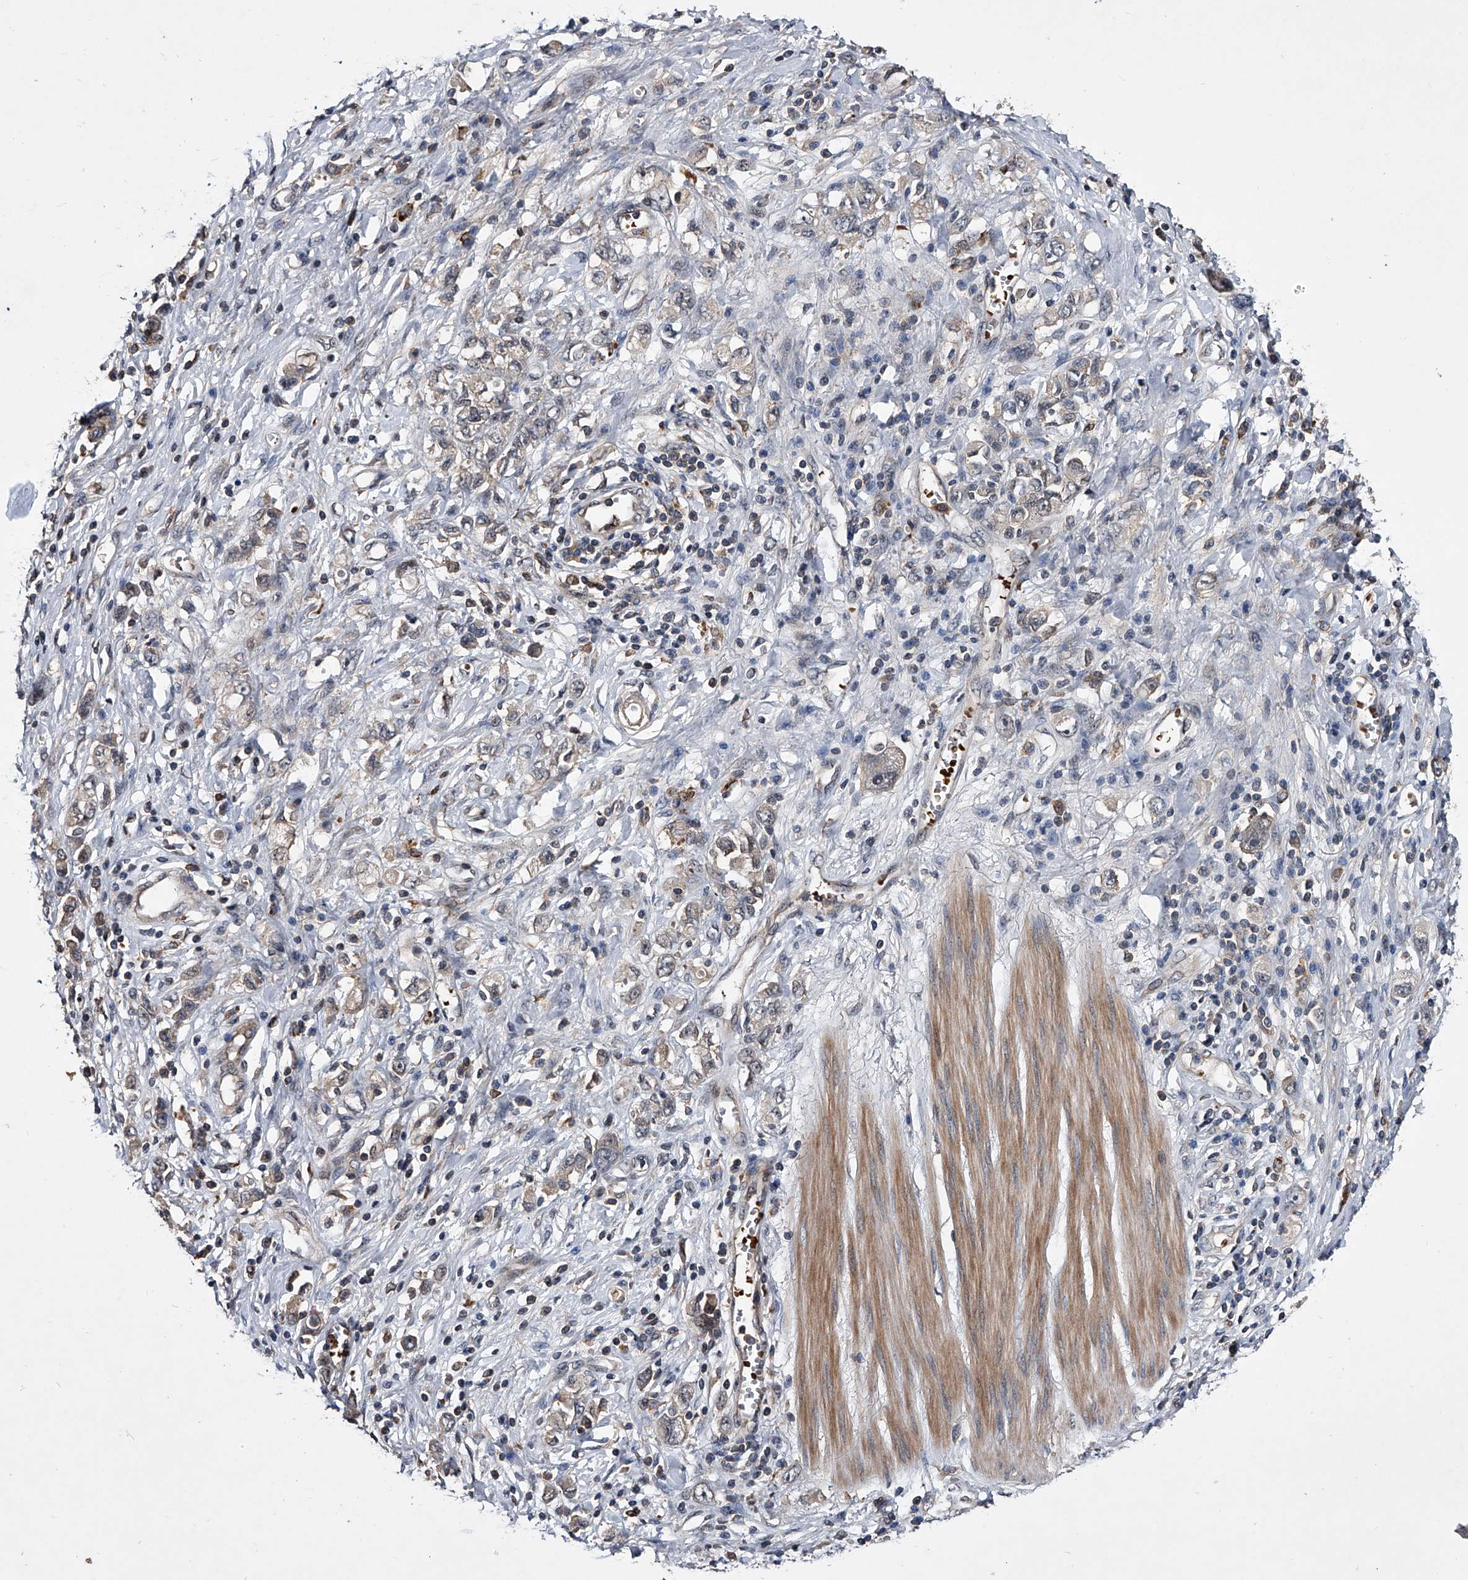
{"staining": {"intensity": "negative", "quantity": "none", "location": "none"}, "tissue": "stomach cancer", "cell_type": "Tumor cells", "image_type": "cancer", "snomed": [{"axis": "morphology", "description": "Adenocarcinoma, NOS"}, {"axis": "topography", "description": "Stomach"}], "caption": "DAB (3,3'-diaminobenzidine) immunohistochemical staining of human stomach adenocarcinoma exhibits no significant expression in tumor cells.", "gene": "ZNF30", "patient": {"sex": "female", "age": 76}}